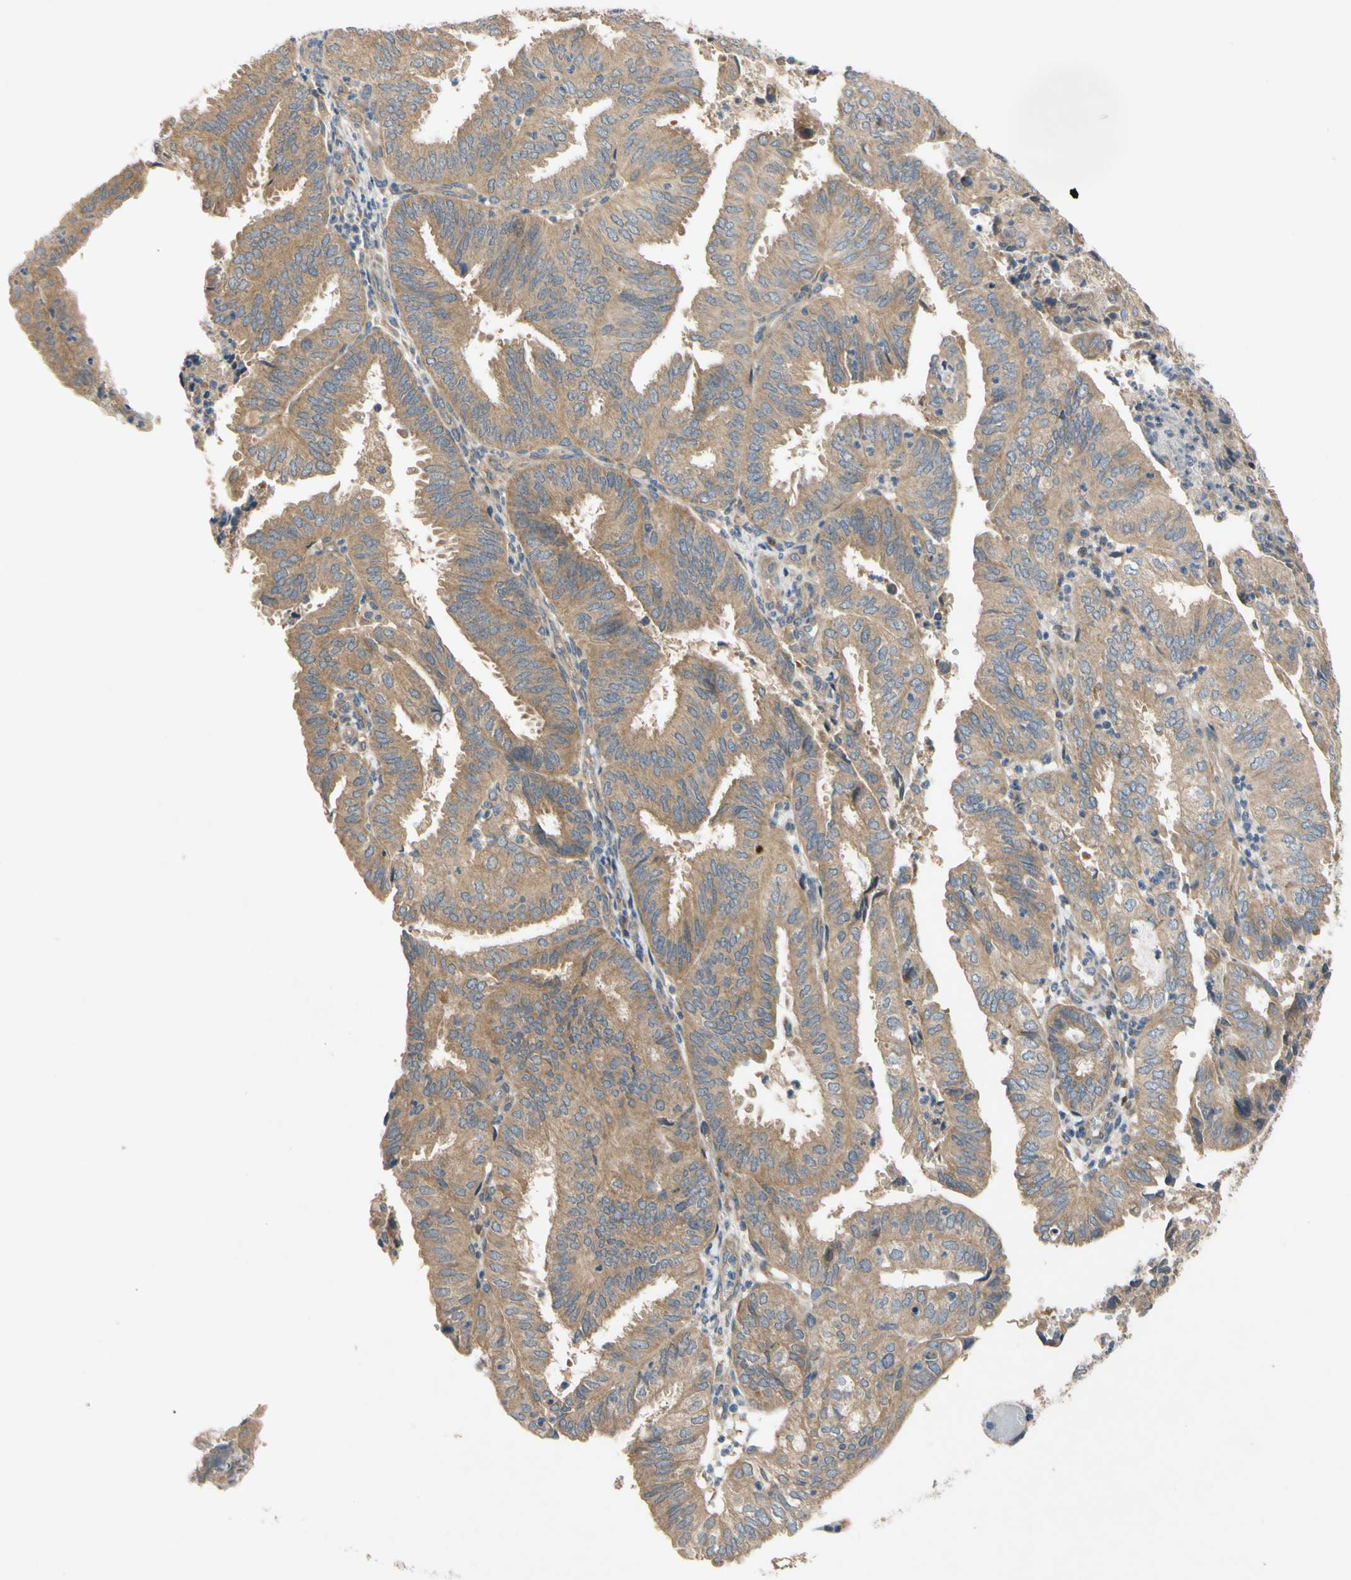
{"staining": {"intensity": "moderate", "quantity": ">75%", "location": "cytoplasmic/membranous"}, "tissue": "endometrial cancer", "cell_type": "Tumor cells", "image_type": "cancer", "snomed": [{"axis": "morphology", "description": "Adenocarcinoma, NOS"}, {"axis": "topography", "description": "Uterus"}], "caption": "Moderate cytoplasmic/membranous protein staining is appreciated in about >75% of tumor cells in endometrial cancer (adenocarcinoma).", "gene": "MBTPS2", "patient": {"sex": "female", "age": 60}}